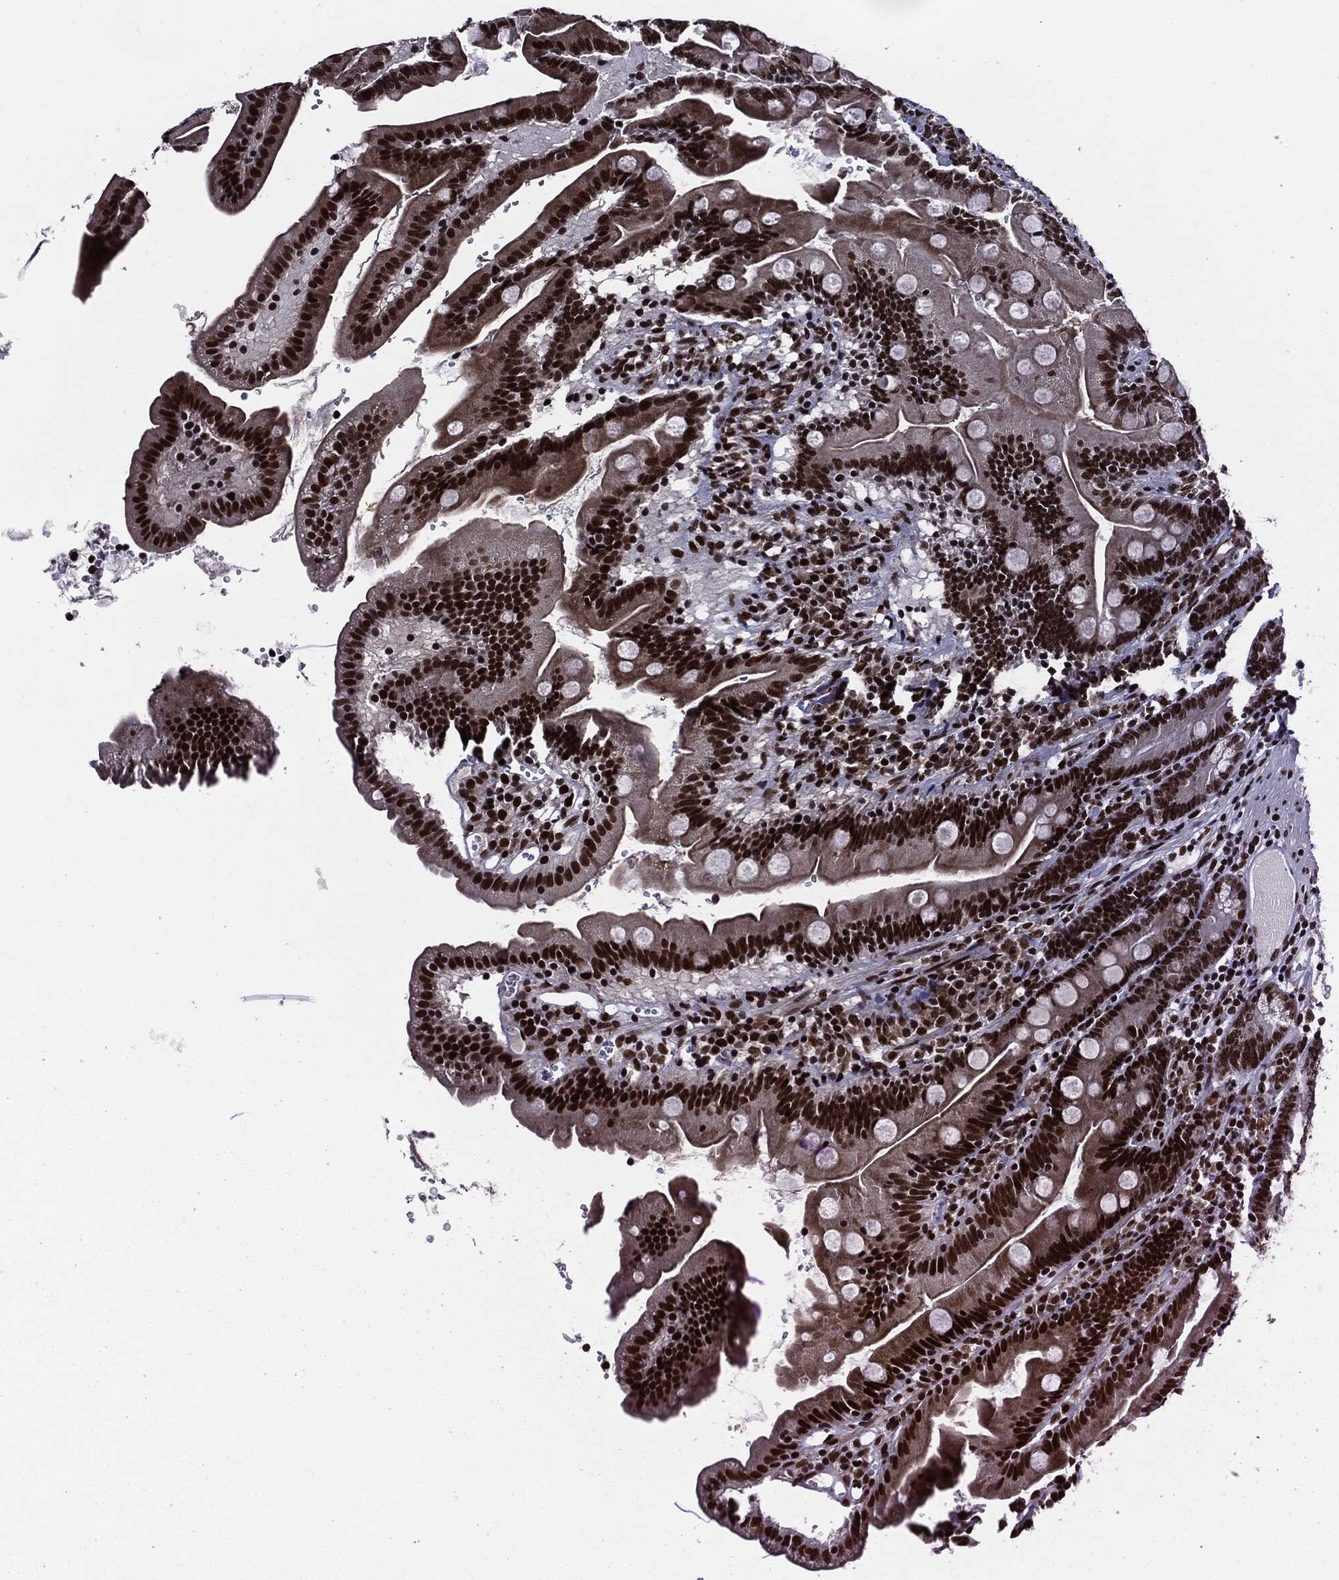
{"staining": {"intensity": "strong", "quantity": ">75%", "location": "nuclear"}, "tissue": "duodenum", "cell_type": "Glandular cells", "image_type": "normal", "snomed": [{"axis": "morphology", "description": "Normal tissue, NOS"}, {"axis": "topography", "description": "Duodenum"}], "caption": "A histopathology image of duodenum stained for a protein displays strong nuclear brown staining in glandular cells.", "gene": "ZFP91", "patient": {"sex": "female", "age": 67}}